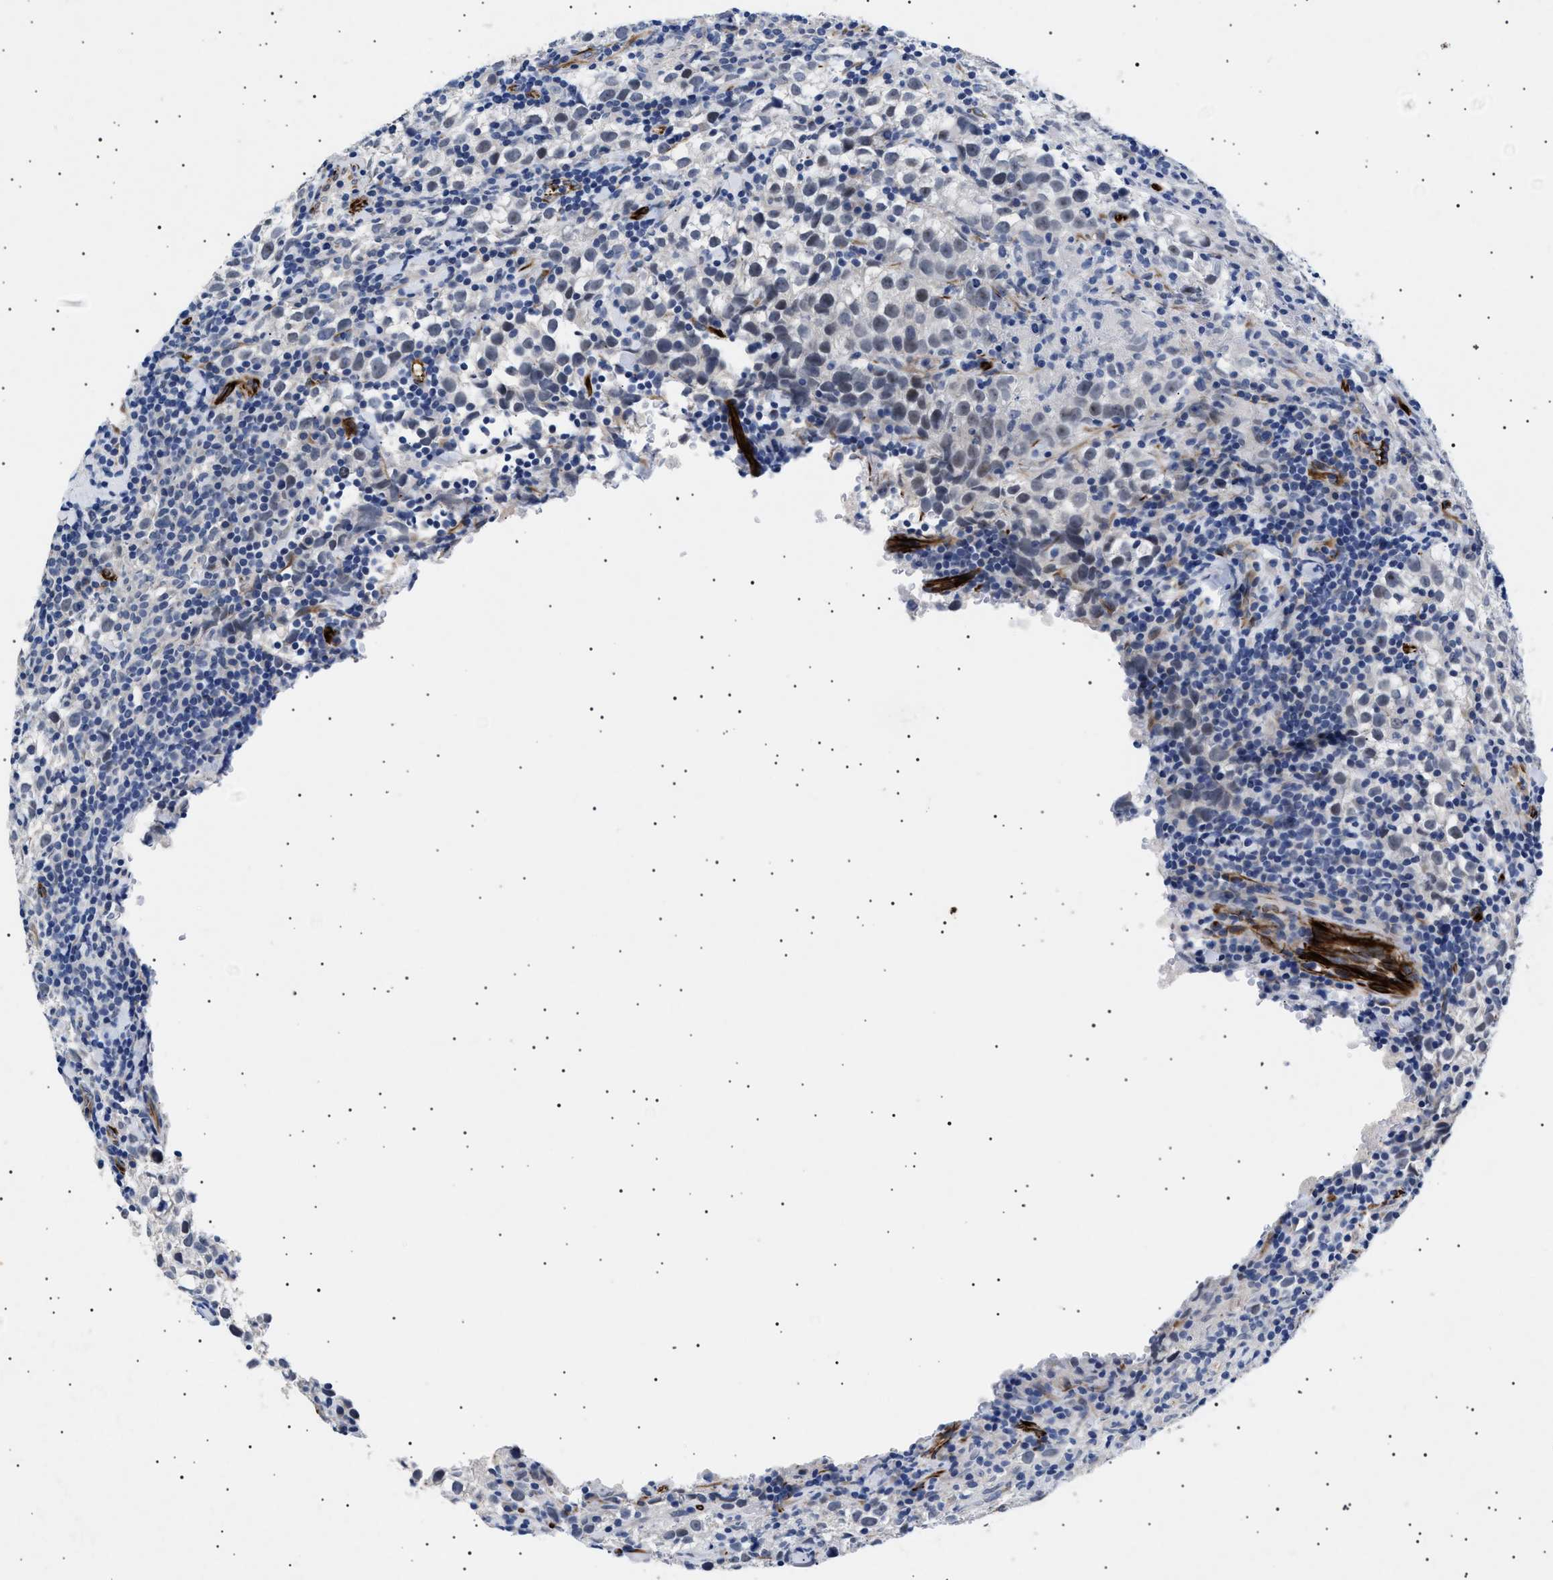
{"staining": {"intensity": "negative", "quantity": "none", "location": "none"}, "tissue": "testis cancer", "cell_type": "Tumor cells", "image_type": "cancer", "snomed": [{"axis": "morphology", "description": "Seminoma, NOS"}, {"axis": "morphology", "description": "Carcinoma, Embryonal, NOS"}, {"axis": "topography", "description": "Testis"}], "caption": "Tumor cells are negative for protein expression in human seminoma (testis). (Stains: DAB (3,3'-diaminobenzidine) immunohistochemistry (IHC) with hematoxylin counter stain, Microscopy: brightfield microscopy at high magnification).", "gene": "OLFML2A", "patient": {"sex": "male", "age": 36}}